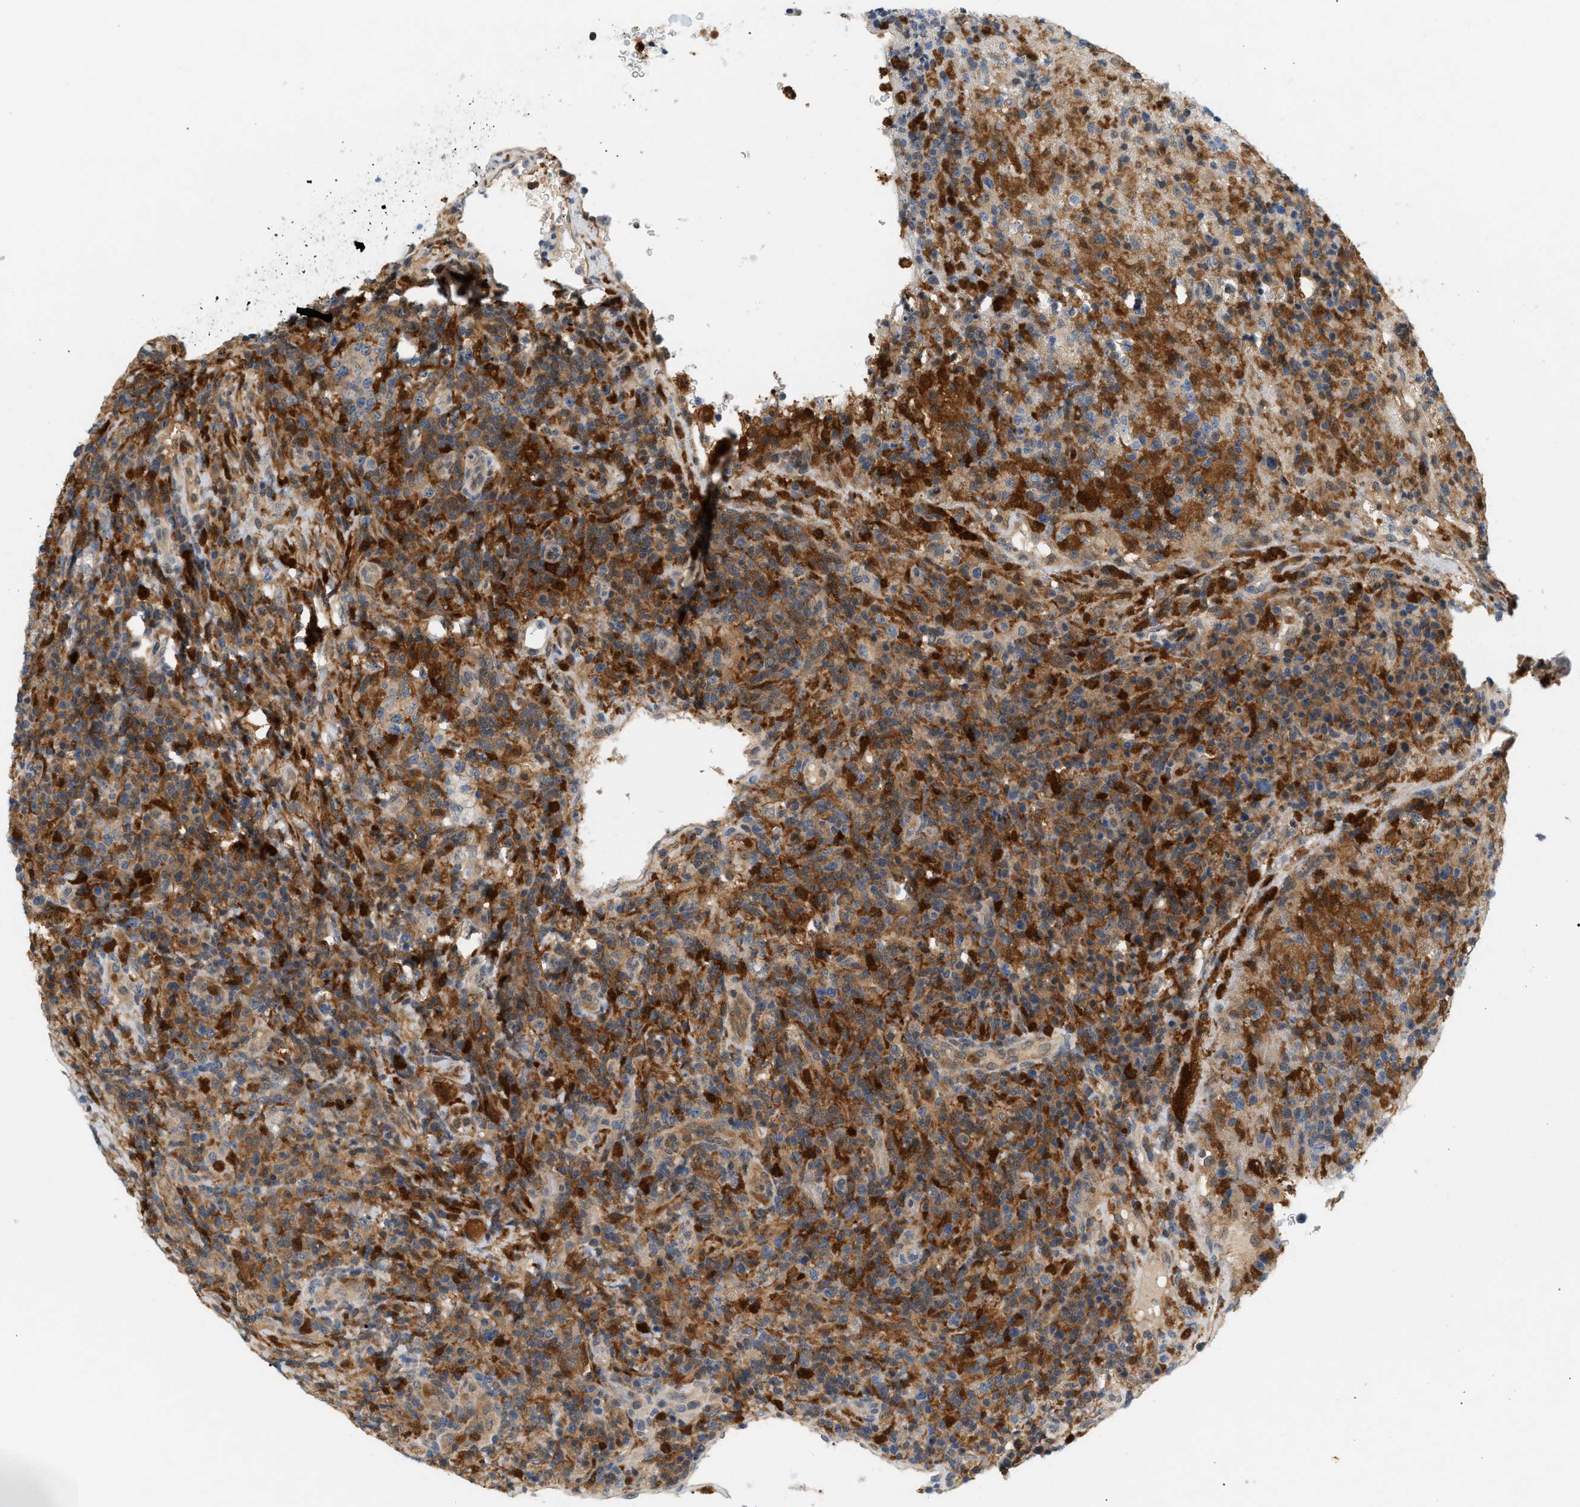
{"staining": {"intensity": "strong", "quantity": "25%-75%", "location": "cytoplasmic/membranous"}, "tissue": "lymphoma", "cell_type": "Tumor cells", "image_type": "cancer", "snomed": [{"axis": "morphology", "description": "Malignant lymphoma, non-Hodgkin's type, High grade"}, {"axis": "topography", "description": "Lymph node"}], "caption": "The micrograph reveals a brown stain indicating the presence of a protein in the cytoplasmic/membranous of tumor cells in lymphoma.", "gene": "PYCARD", "patient": {"sex": "female", "age": 76}}